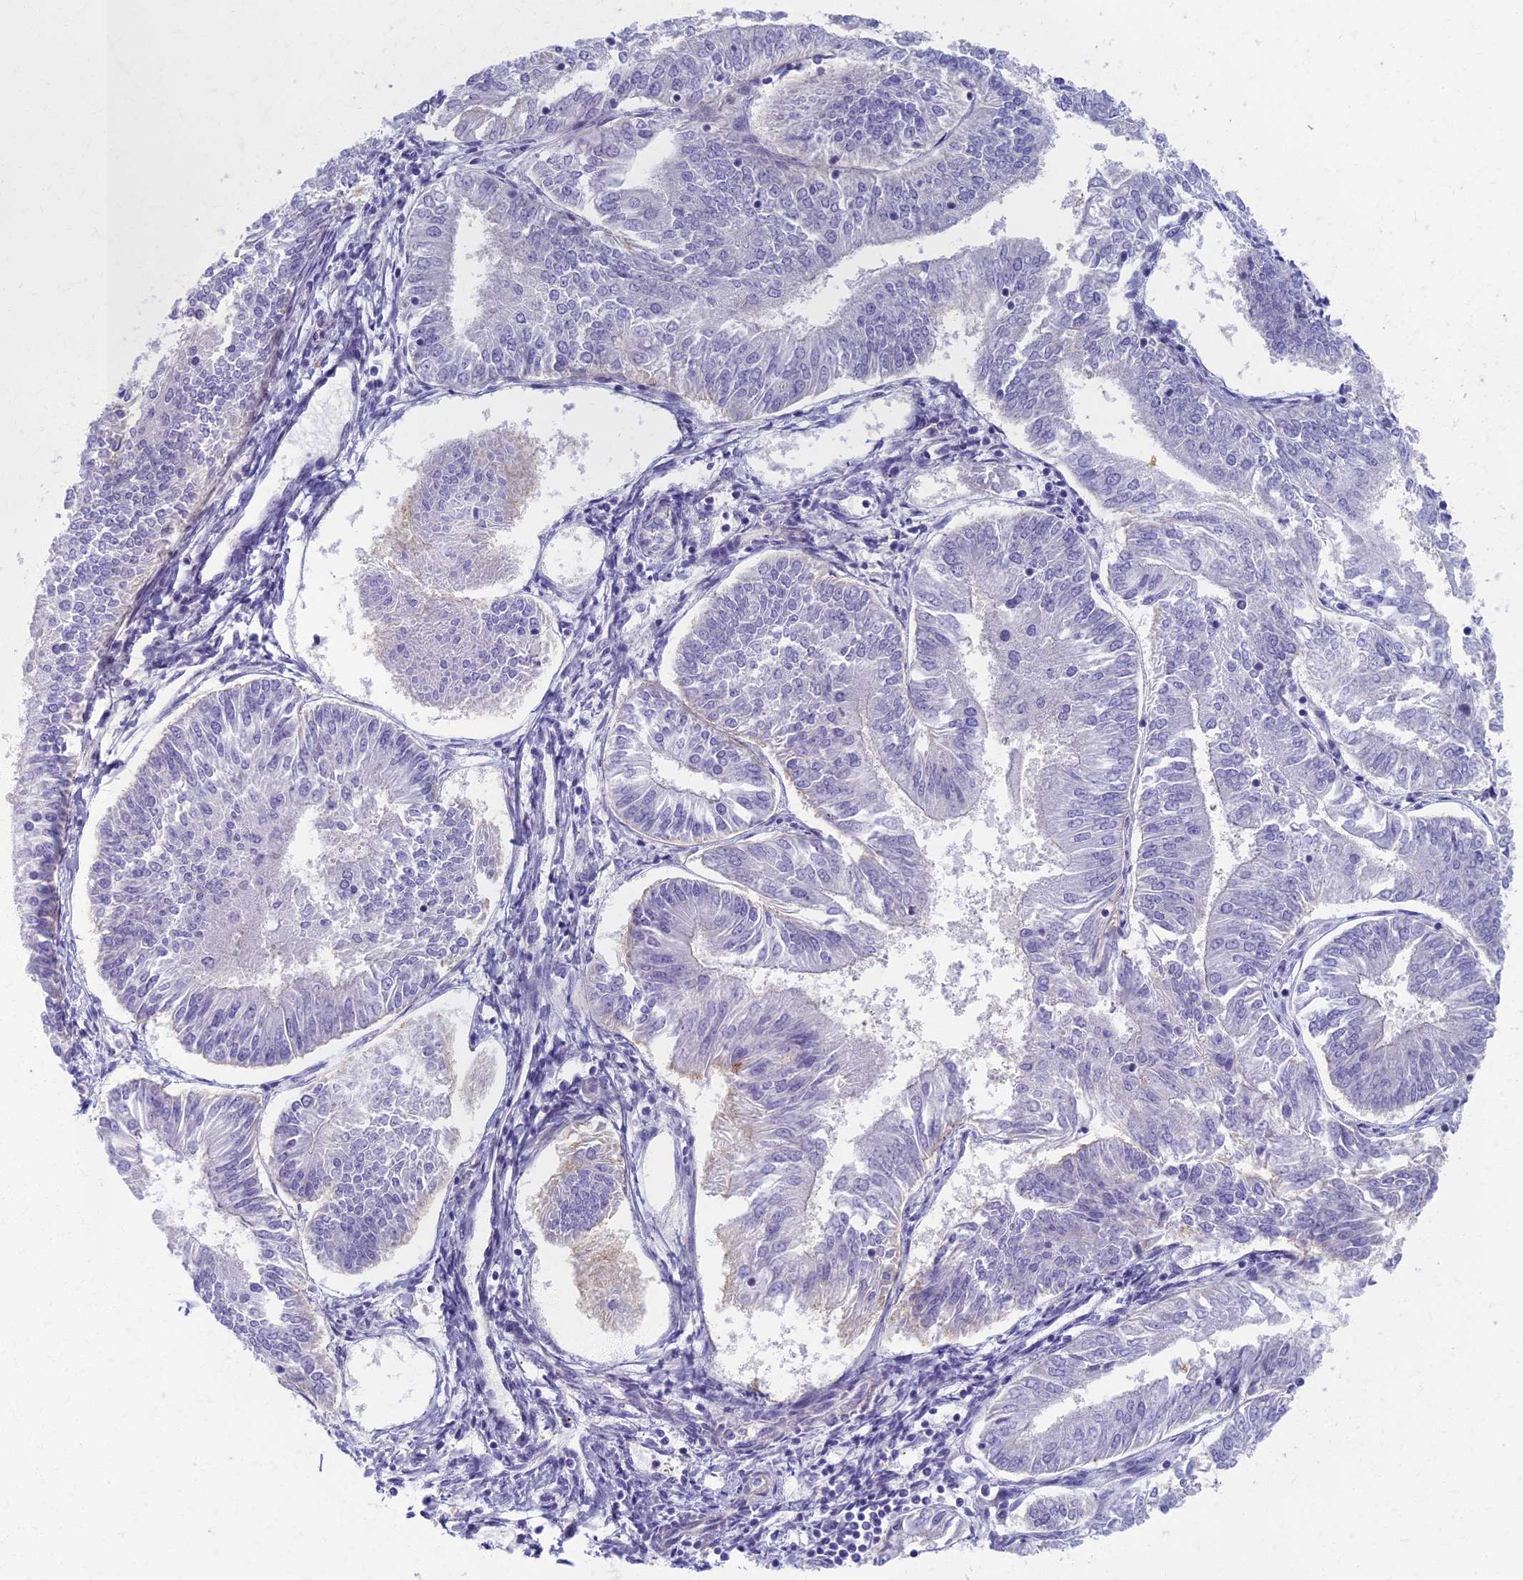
{"staining": {"intensity": "negative", "quantity": "none", "location": "none"}, "tissue": "endometrial cancer", "cell_type": "Tumor cells", "image_type": "cancer", "snomed": [{"axis": "morphology", "description": "Adenocarcinoma, NOS"}, {"axis": "topography", "description": "Endometrium"}], "caption": "This image is of endometrial cancer stained with immunohistochemistry to label a protein in brown with the nuclei are counter-stained blue. There is no positivity in tumor cells. (Brightfield microscopy of DAB (3,3'-diaminobenzidine) IHC at high magnification).", "gene": "AP4E1", "patient": {"sex": "female", "age": 58}}